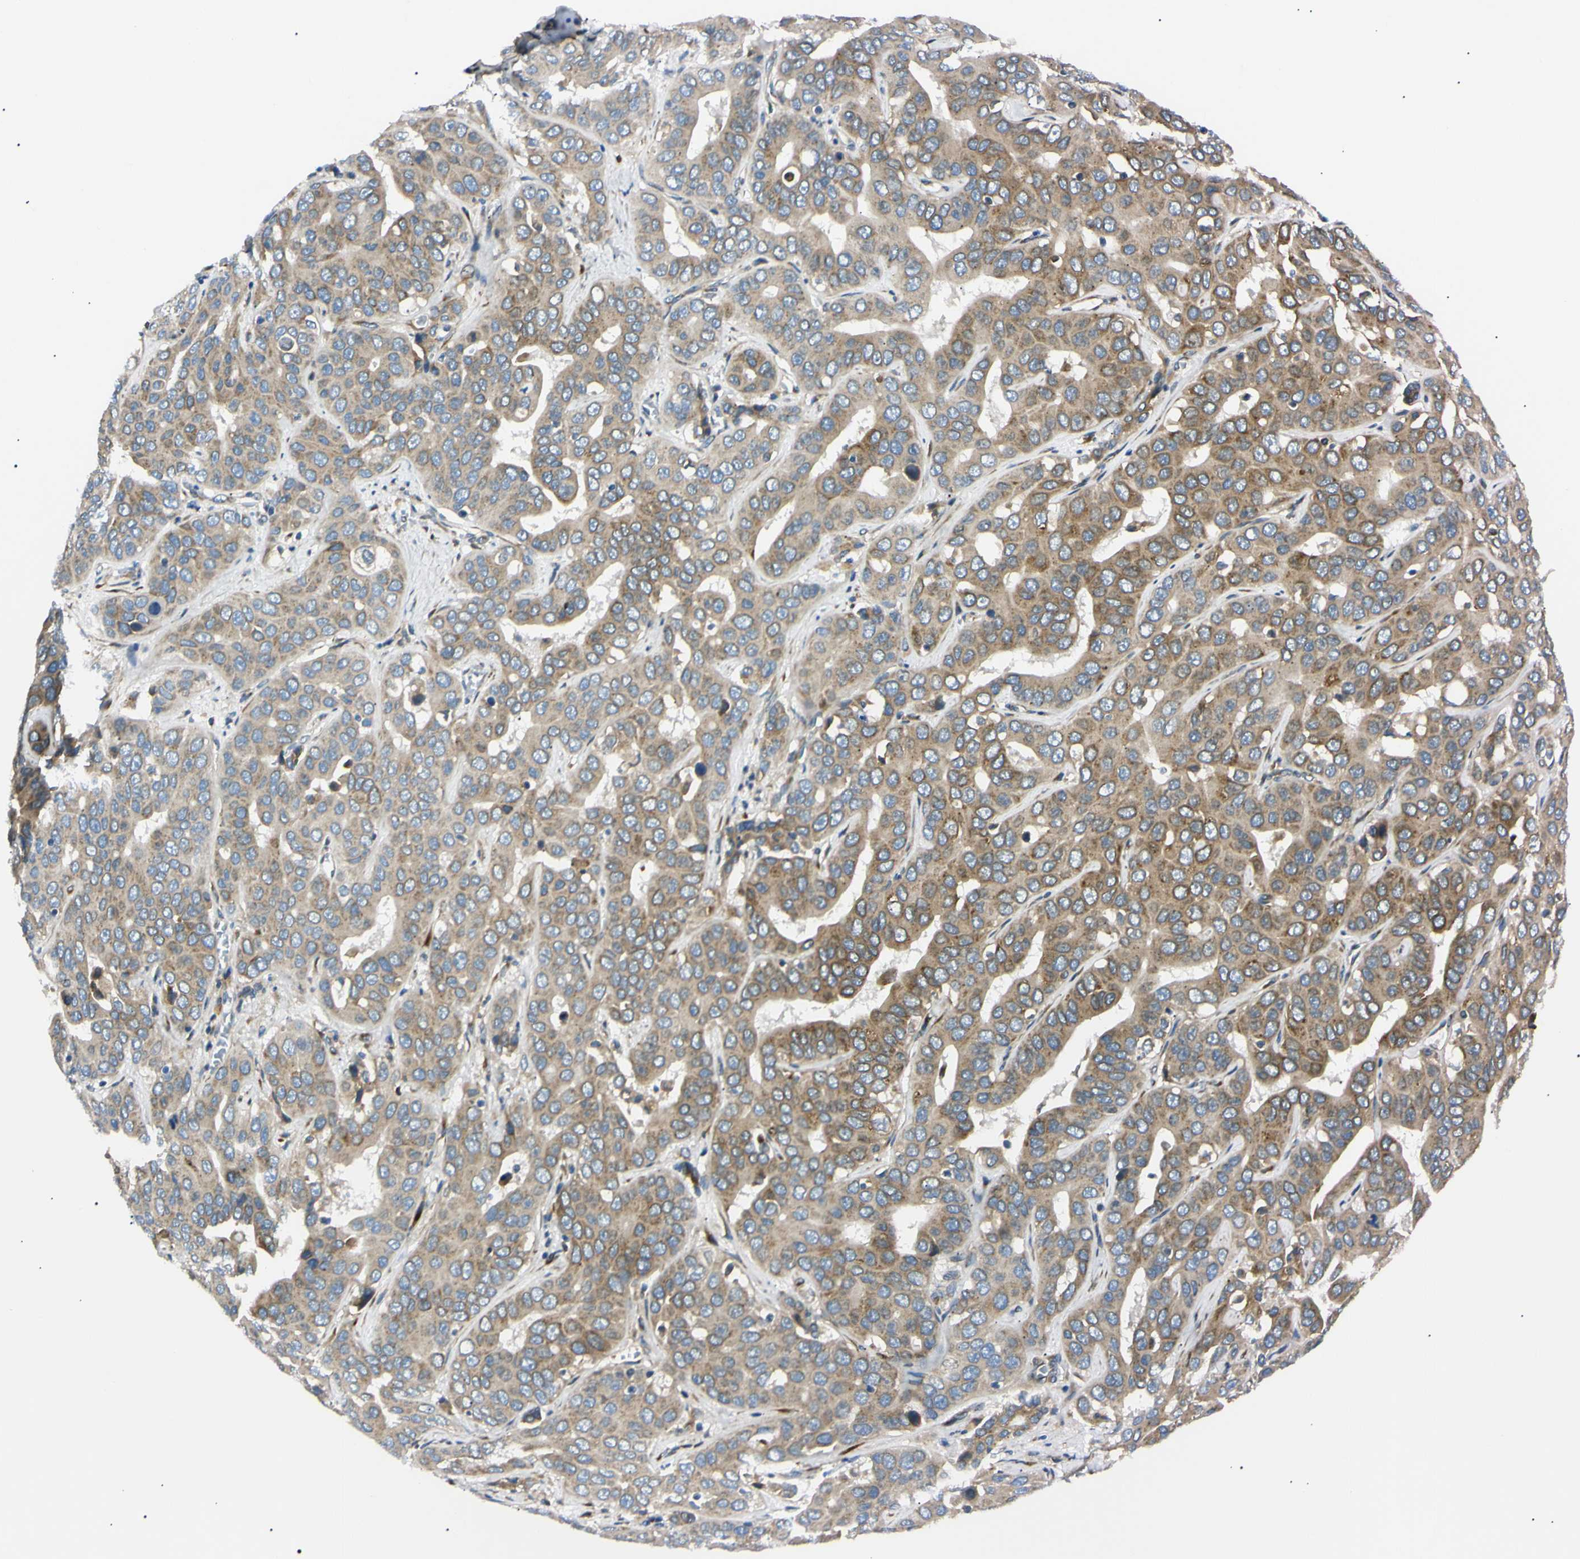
{"staining": {"intensity": "weak", "quantity": ">75%", "location": "cytoplasmic/membranous"}, "tissue": "liver cancer", "cell_type": "Tumor cells", "image_type": "cancer", "snomed": [{"axis": "morphology", "description": "Cholangiocarcinoma"}, {"axis": "topography", "description": "Liver"}], "caption": "The histopathology image demonstrates a brown stain indicating the presence of a protein in the cytoplasmic/membranous of tumor cells in liver cancer (cholangiocarcinoma).", "gene": "IER3IP1", "patient": {"sex": "female", "age": 52}}